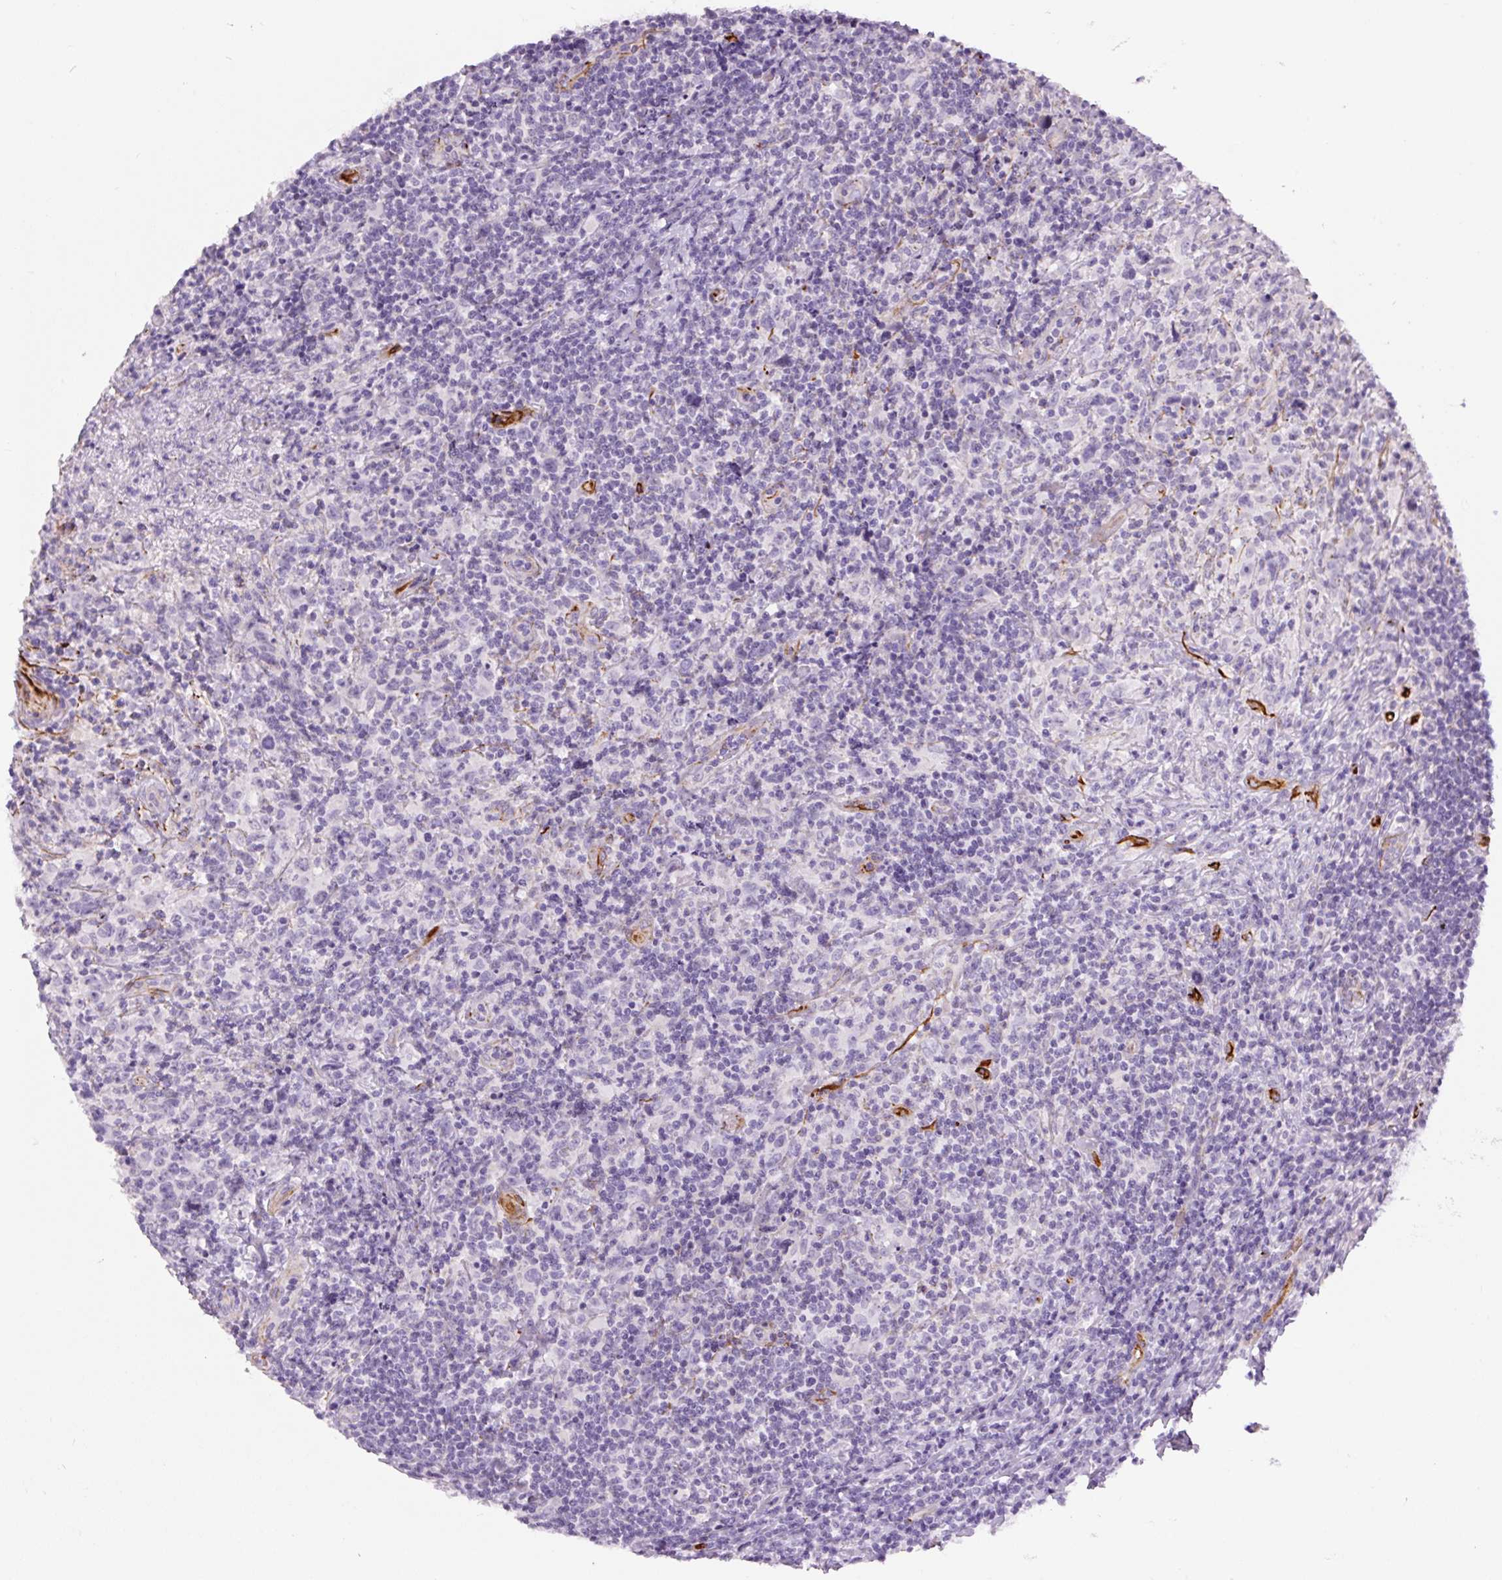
{"staining": {"intensity": "negative", "quantity": "none", "location": "none"}, "tissue": "lymphoma", "cell_type": "Tumor cells", "image_type": "cancer", "snomed": [{"axis": "morphology", "description": "Hodgkin's disease, NOS"}, {"axis": "topography", "description": "Lymph node"}], "caption": "Immunohistochemical staining of Hodgkin's disease shows no significant staining in tumor cells.", "gene": "NES", "patient": {"sex": "female", "age": 18}}